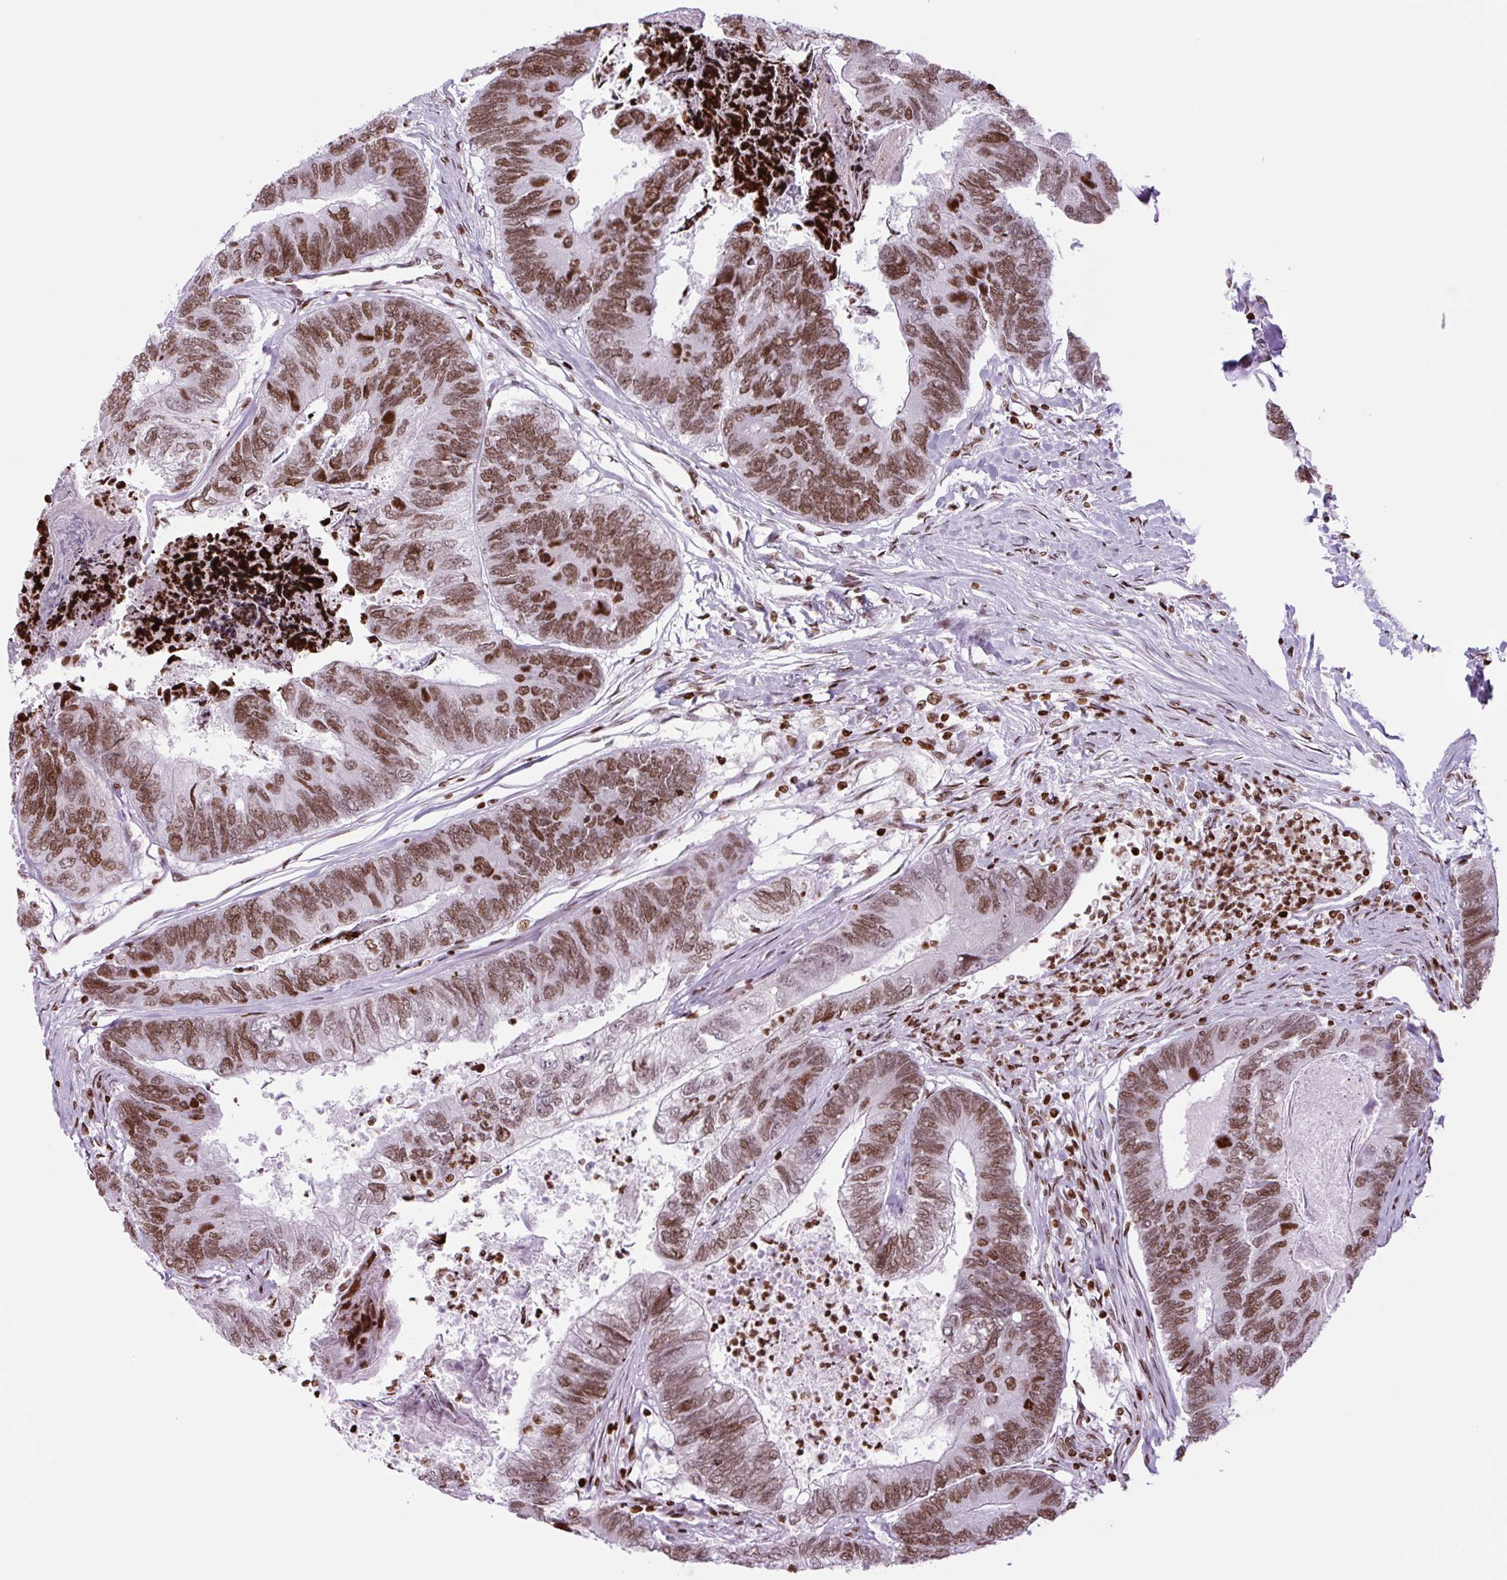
{"staining": {"intensity": "moderate", "quantity": ">75%", "location": "nuclear"}, "tissue": "colorectal cancer", "cell_type": "Tumor cells", "image_type": "cancer", "snomed": [{"axis": "morphology", "description": "Adenocarcinoma, NOS"}, {"axis": "topography", "description": "Colon"}], "caption": "Protein staining shows moderate nuclear staining in about >75% of tumor cells in adenocarcinoma (colorectal).", "gene": "H1-3", "patient": {"sex": "female", "age": 67}}